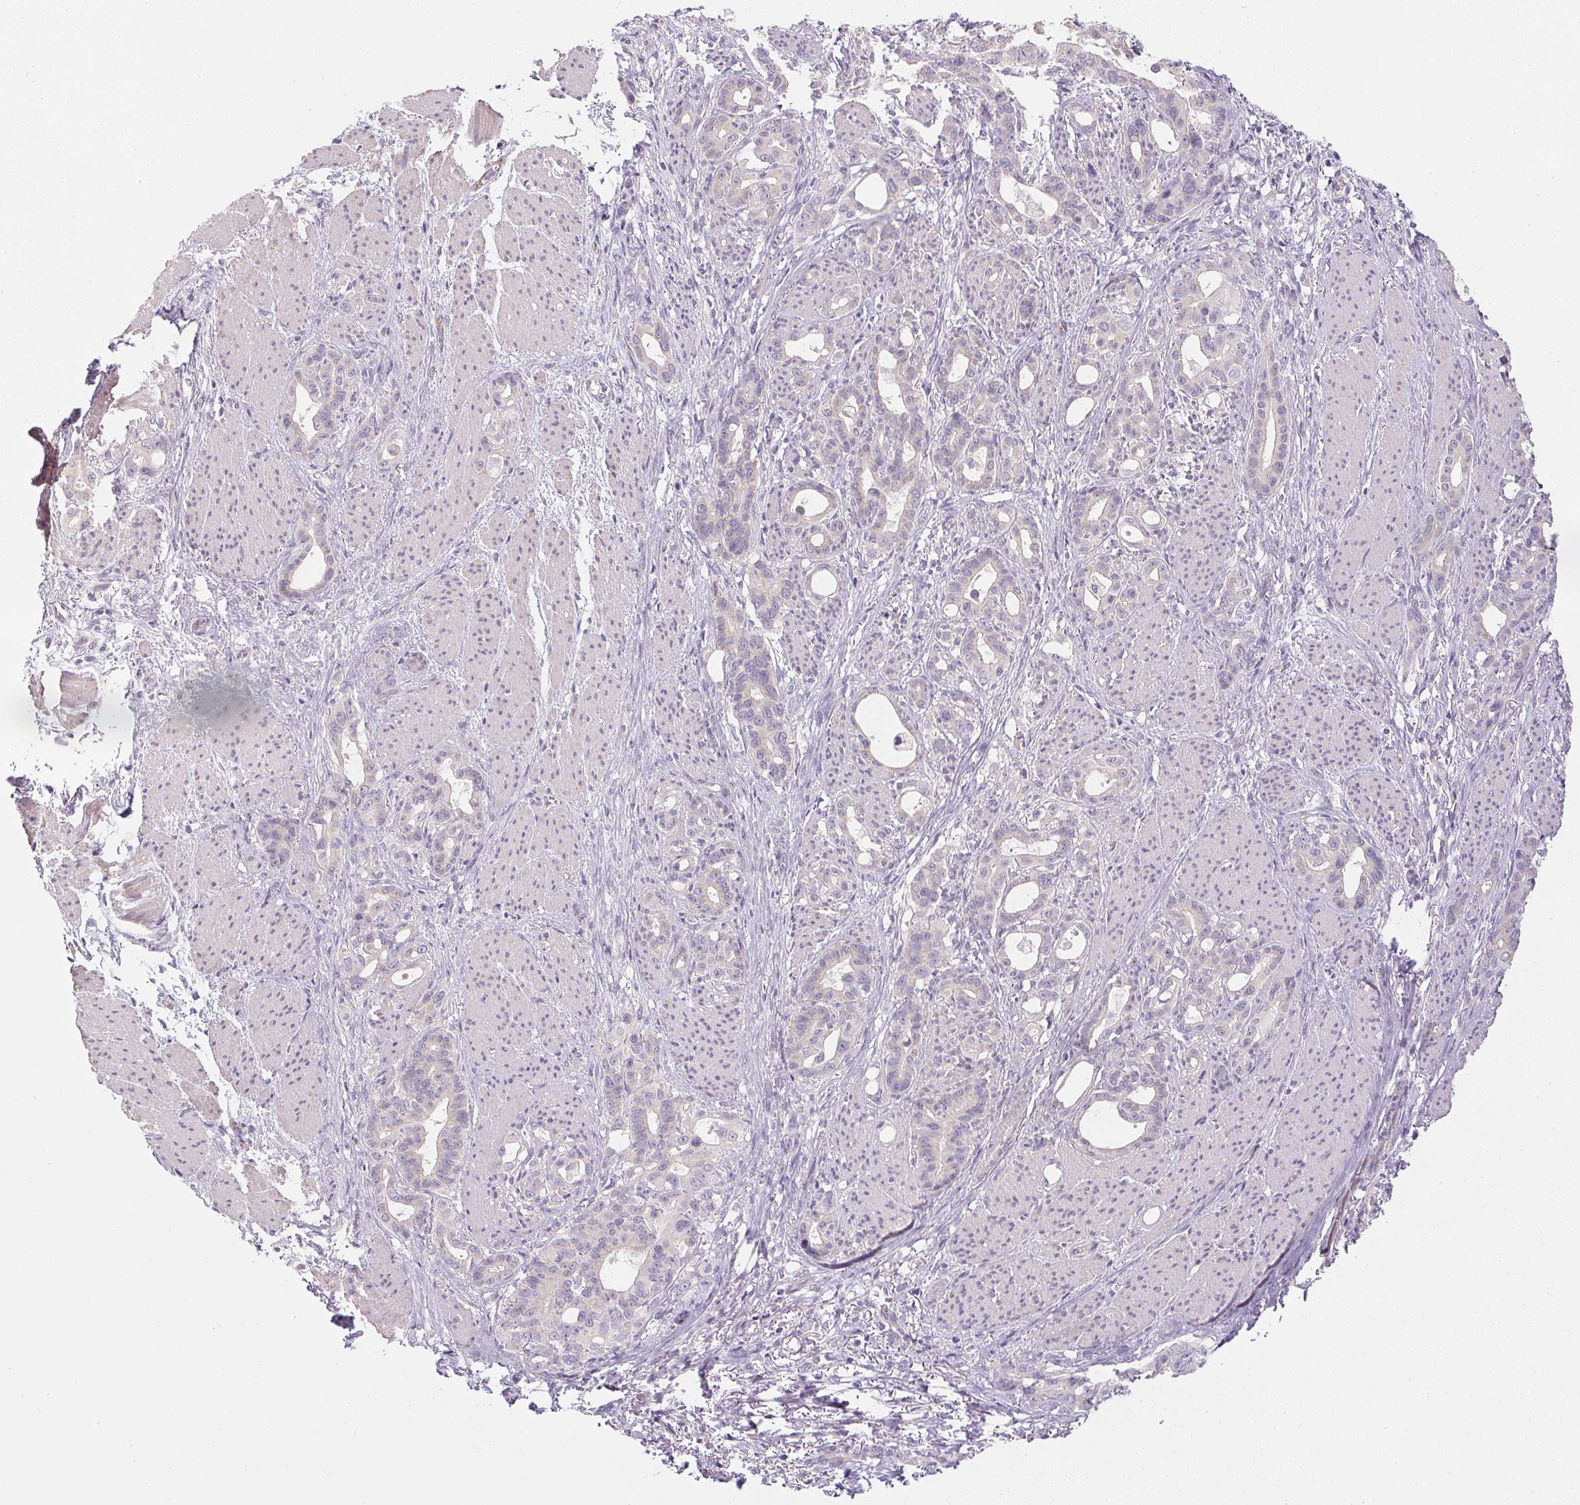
{"staining": {"intensity": "negative", "quantity": "none", "location": "none"}, "tissue": "stomach cancer", "cell_type": "Tumor cells", "image_type": "cancer", "snomed": [{"axis": "morphology", "description": "Normal tissue, NOS"}, {"axis": "morphology", "description": "Adenocarcinoma, NOS"}, {"axis": "topography", "description": "Esophagus"}, {"axis": "topography", "description": "Stomach, upper"}], "caption": "A micrograph of stomach cancer stained for a protein demonstrates no brown staining in tumor cells.", "gene": "SMYD1", "patient": {"sex": "male", "age": 62}}